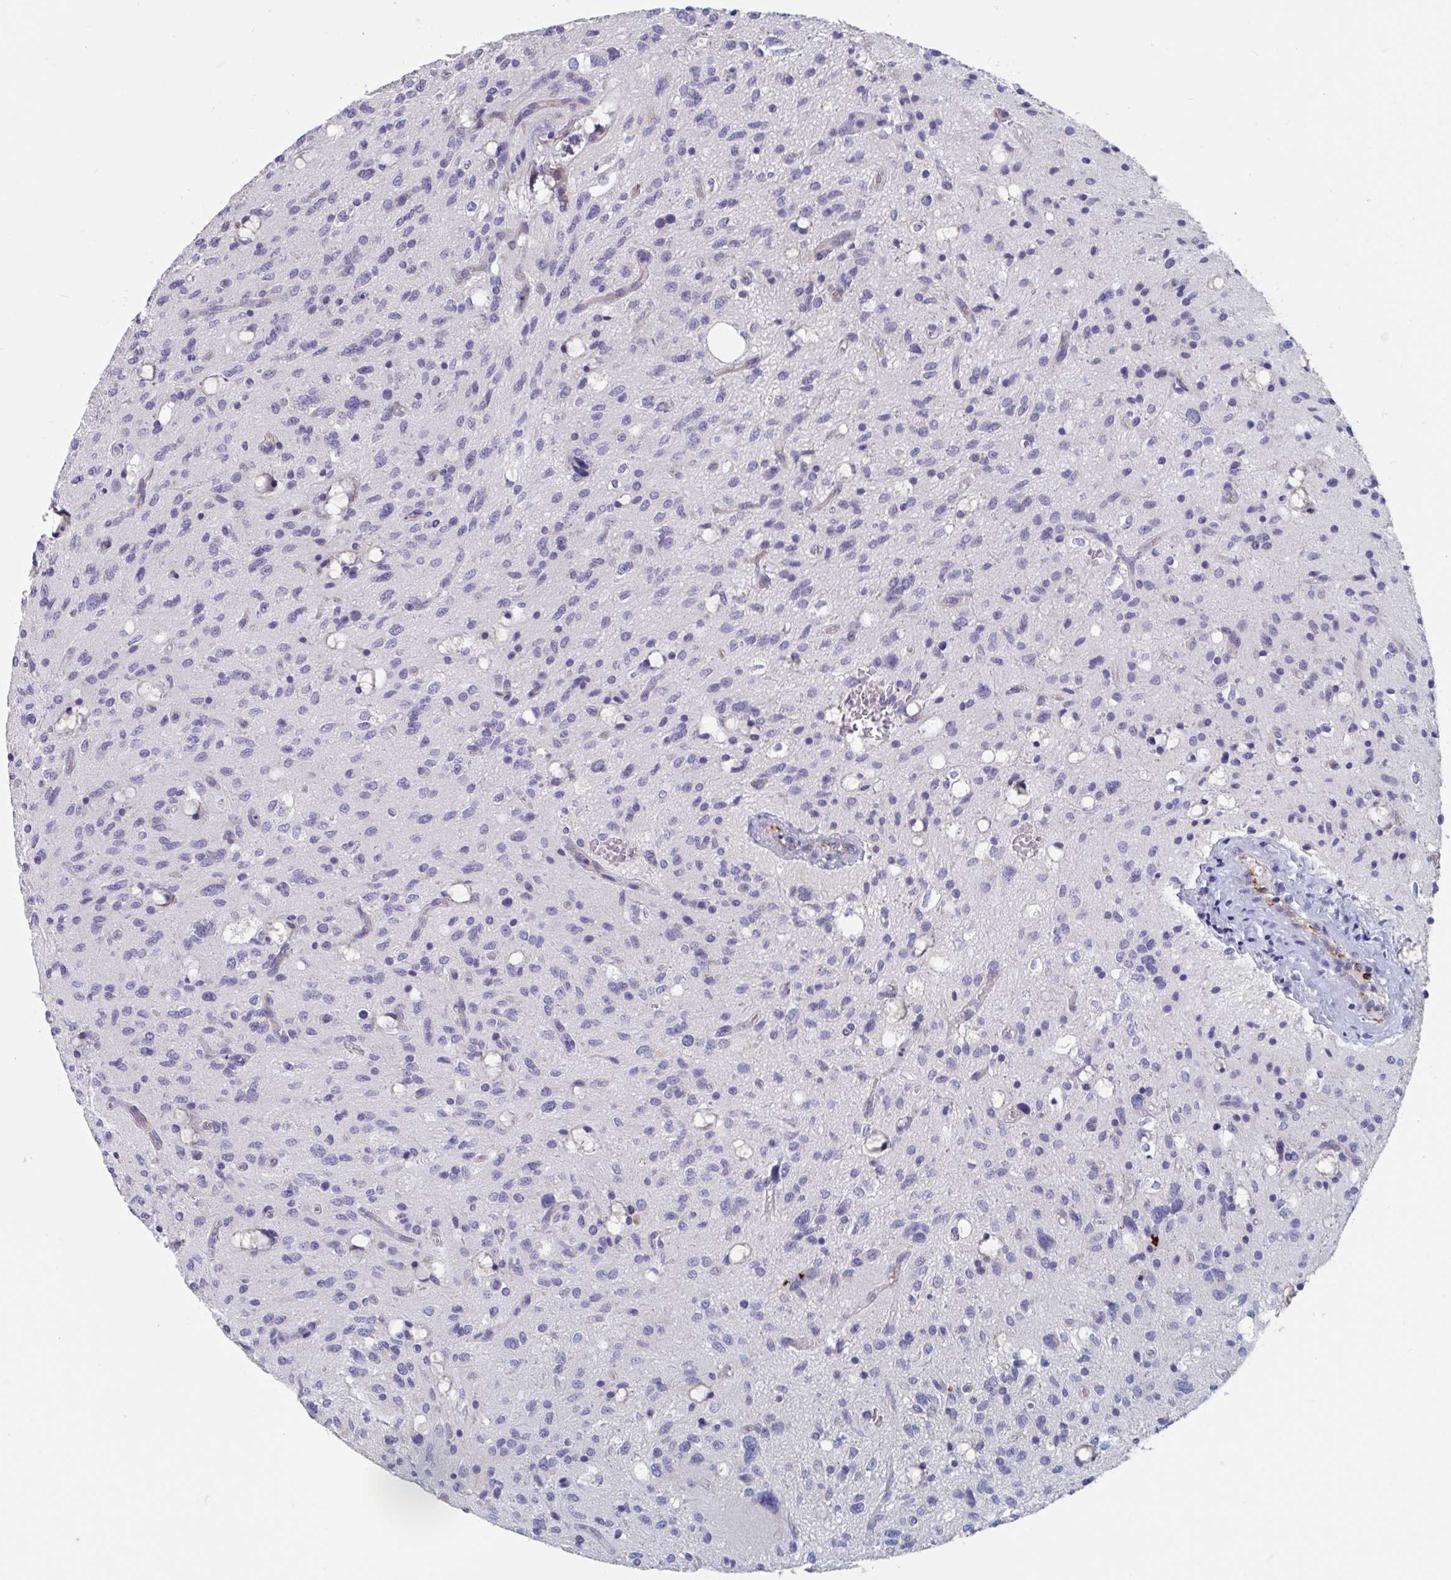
{"staining": {"intensity": "negative", "quantity": "none", "location": "none"}, "tissue": "glioma", "cell_type": "Tumor cells", "image_type": "cancer", "snomed": [{"axis": "morphology", "description": "Glioma, malignant, Low grade"}, {"axis": "topography", "description": "Brain"}], "caption": "The micrograph reveals no staining of tumor cells in malignant low-grade glioma. (DAB (3,3'-diaminobenzidine) immunohistochemistry, high magnification).", "gene": "ABHD16A", "patient": {"sex": "female", "age": 58}}